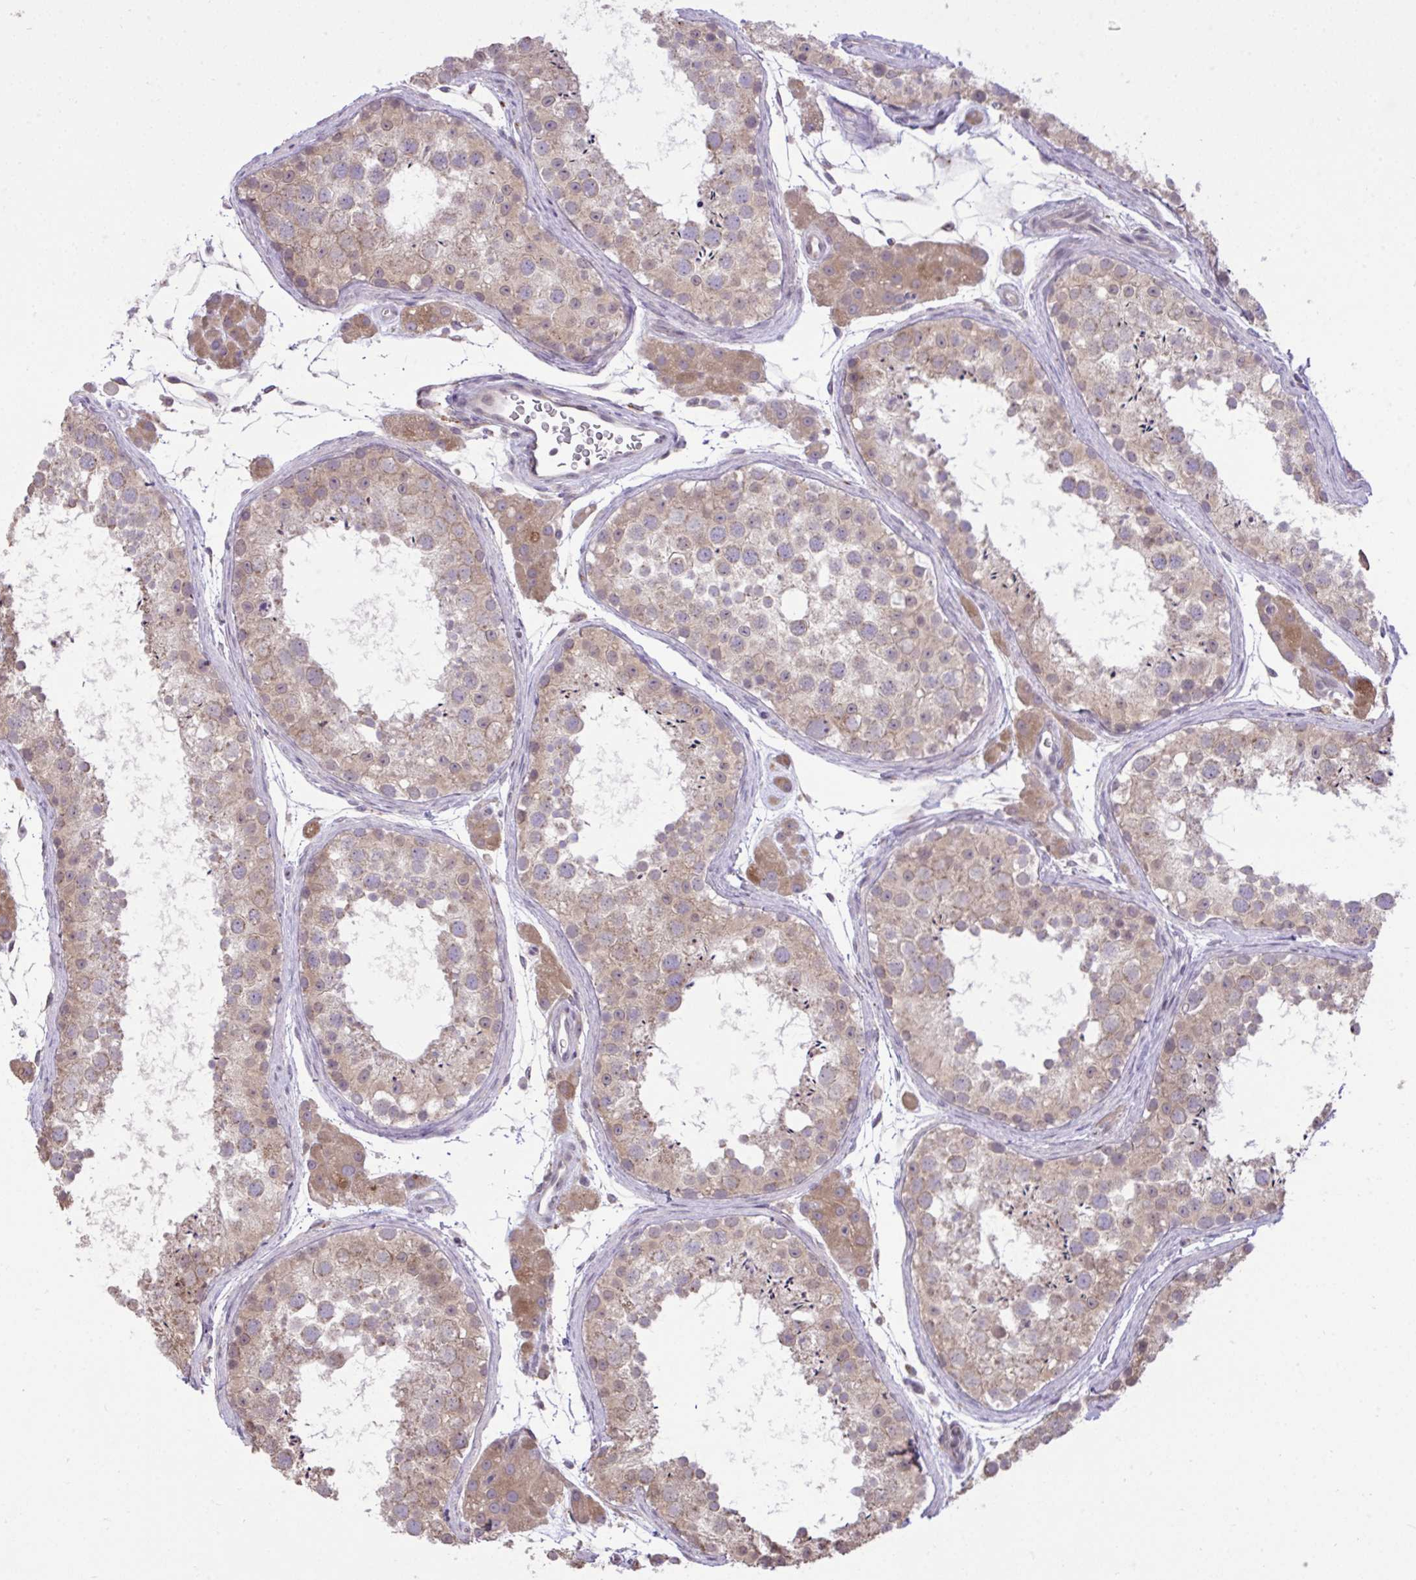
{"staining": {"intensity": "moderate", "quantity": ">75%", "location": "cytoplasmic/membranous"}, "tissue": "testis", "cell_type": "Cells in seminiferous ducts", "image_type": "normal", "snomed": [{"axis": "morphology", "description": "Normal tissue, NOS"}, {"axis": "topography", "description": "Testis"}], "caption": "A micrograph showing moderate cytoplasmic/membranous staining in about >75% of cells in seminiferous ducts in unremarkable testis, as visualized by brown immunohistochemical staining.", "gene": "CYP20A1", "patient": {"sex": "male", "age": 41}}